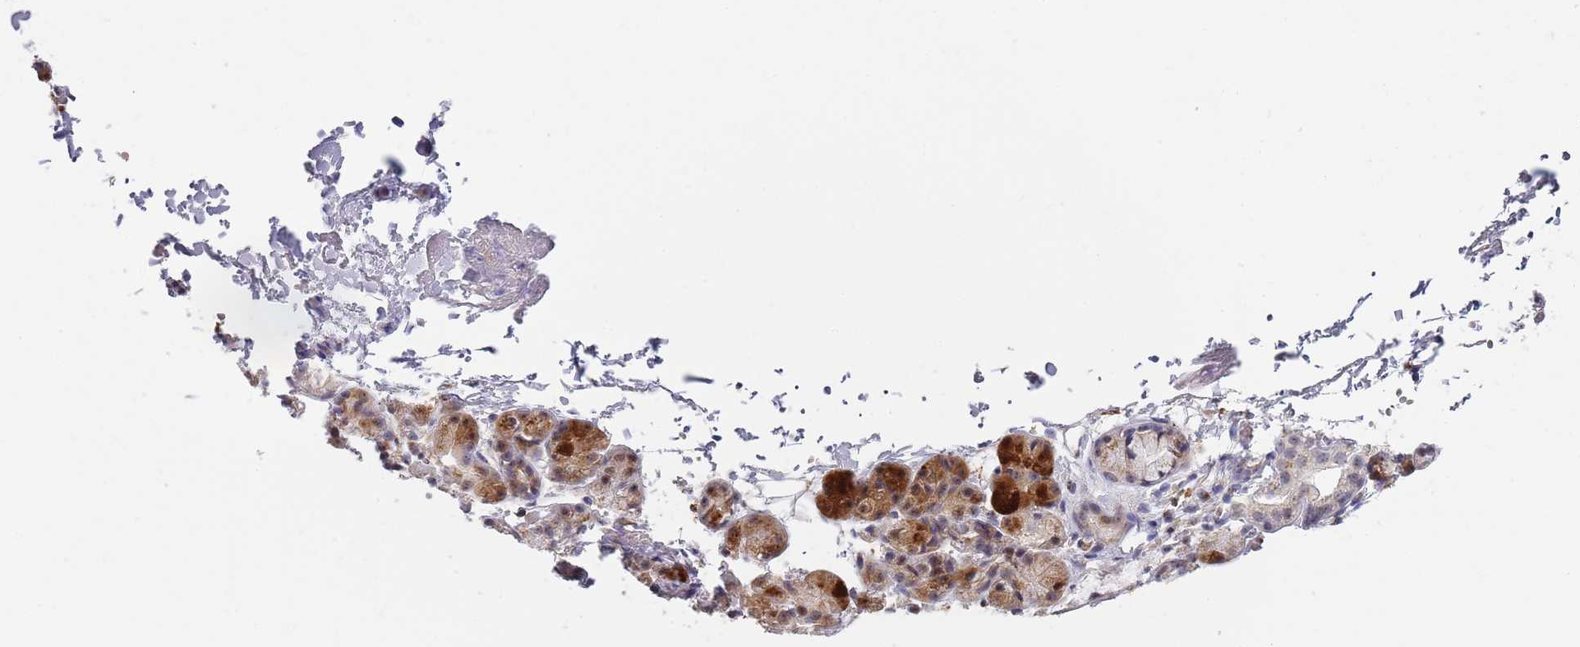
{"staining": {"intensity": "strong", "quantity": "25%-75%", "location": "cytoplasmic/membranous,nuclear"}, "tissue": "salivary gland", "cell_type": "Glandular cells", "image_type": "normal", "snomed": [{"axis": "morphology", "description": "Normal tissue, NOS"}, {"axis": "topography", "description": "Salivary gland"}], "caption": "The micrograph shows staining of normal salivary gland, revealing strong cytoplasmic/membranous,nuclear protein expression (brown color) within glandular cells.", "gene": "PLCL2", "patient": {"sex": "male", "age": 63}}